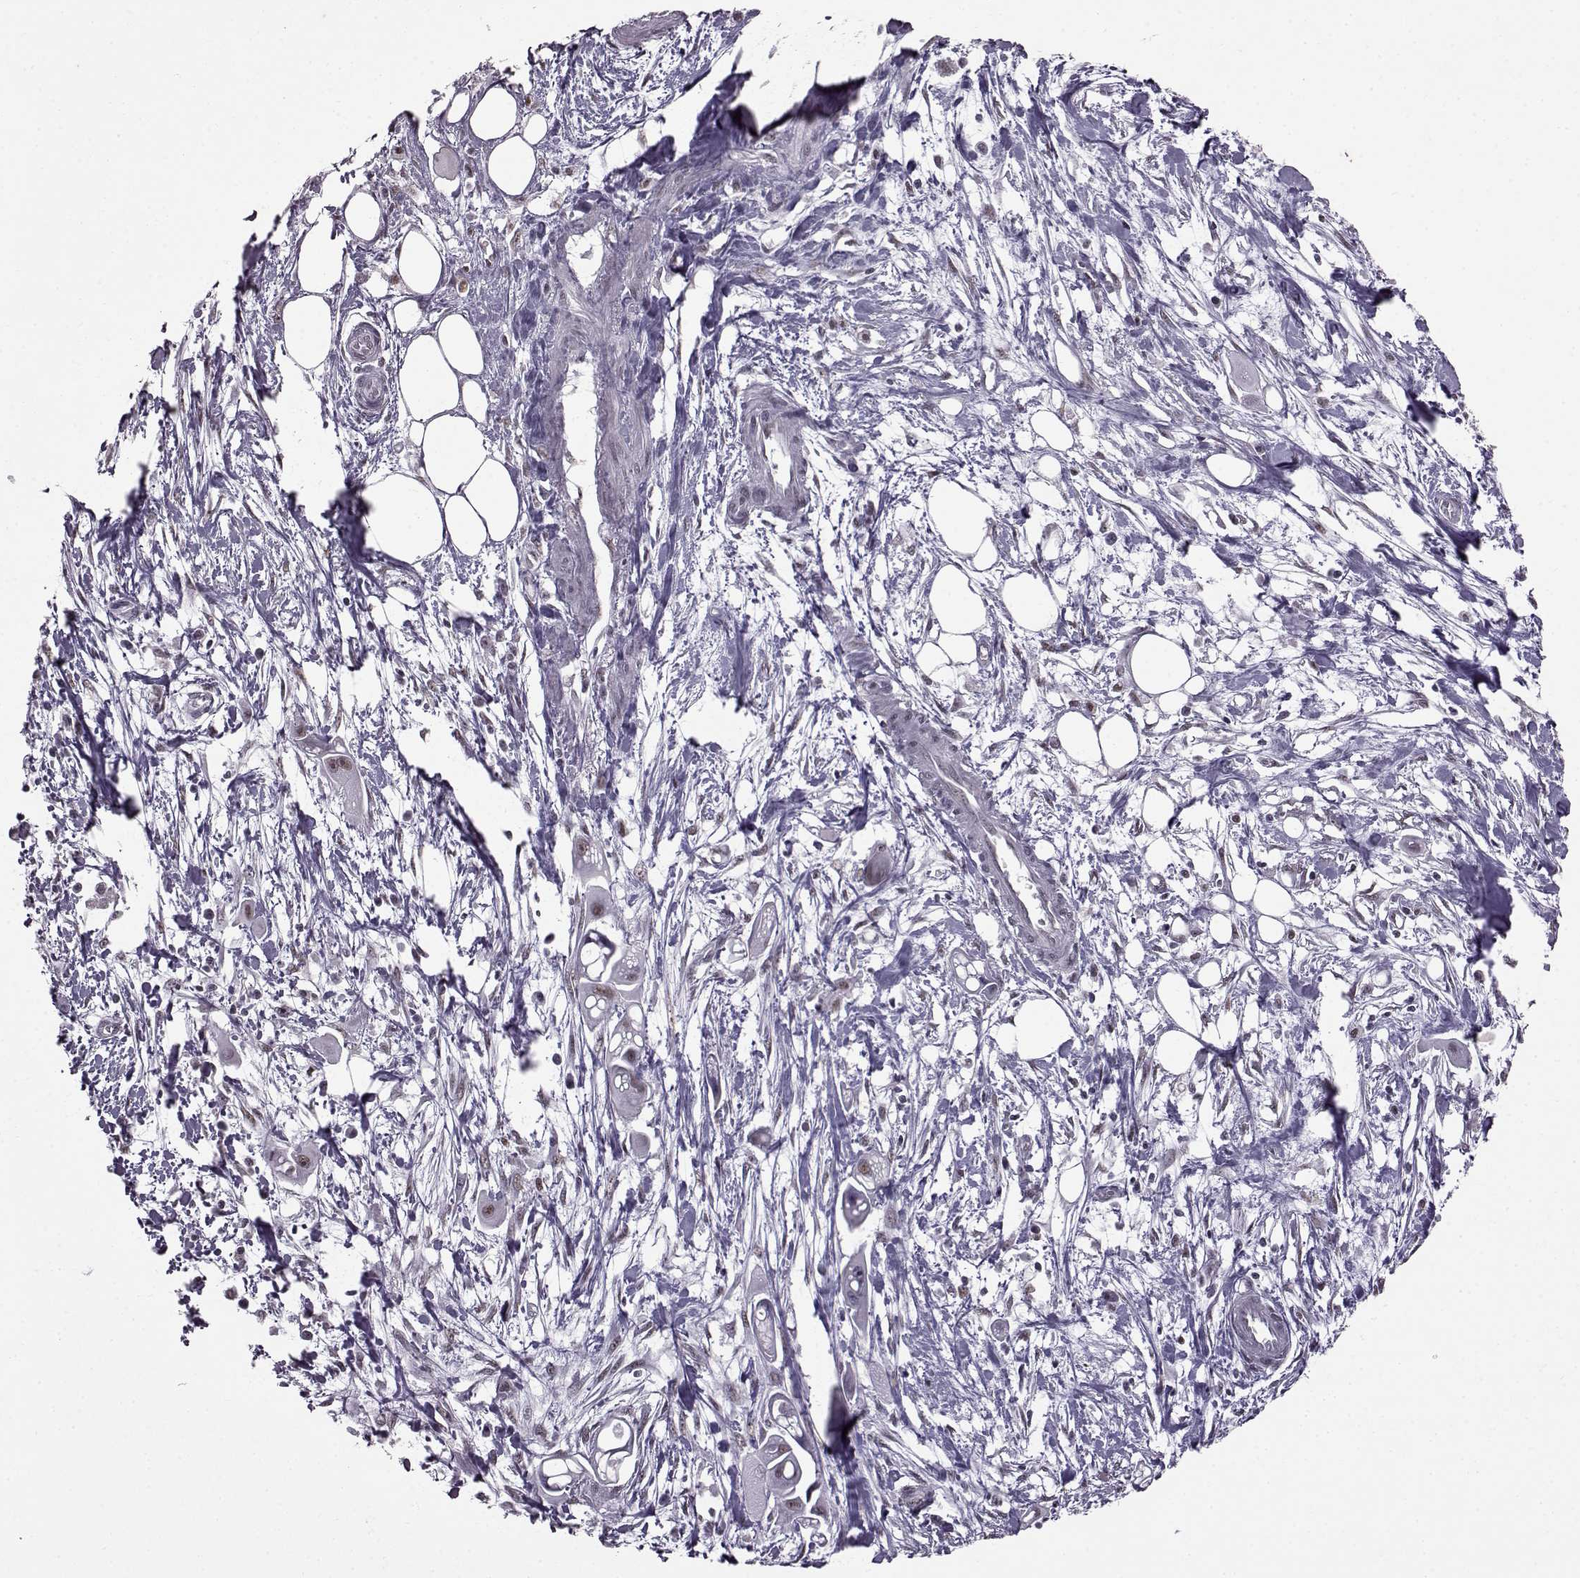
{"staining": {"intensity": "negative", "quantity": "none", "location": "none"}, "tissue": "pancreatic cancer", "cell_type": "Tumor cells", "image_type": "cancer", "snomed": [{"axis": "morphology", "description": "Adenocarcinoma, NOS"}, {"axis": "topography", "description": "Pancreas"}], "caption": "Immunohistochemical staining of adenocarcinoma (pancreatic) shows no significant expression in tumor cells. (Brightfield microscopy of DAB (3,3'-diaminobenzidine) IHC at high magnification).", "gene": "SLC28A2", "patient": {"sex": "male", "age": 50}}